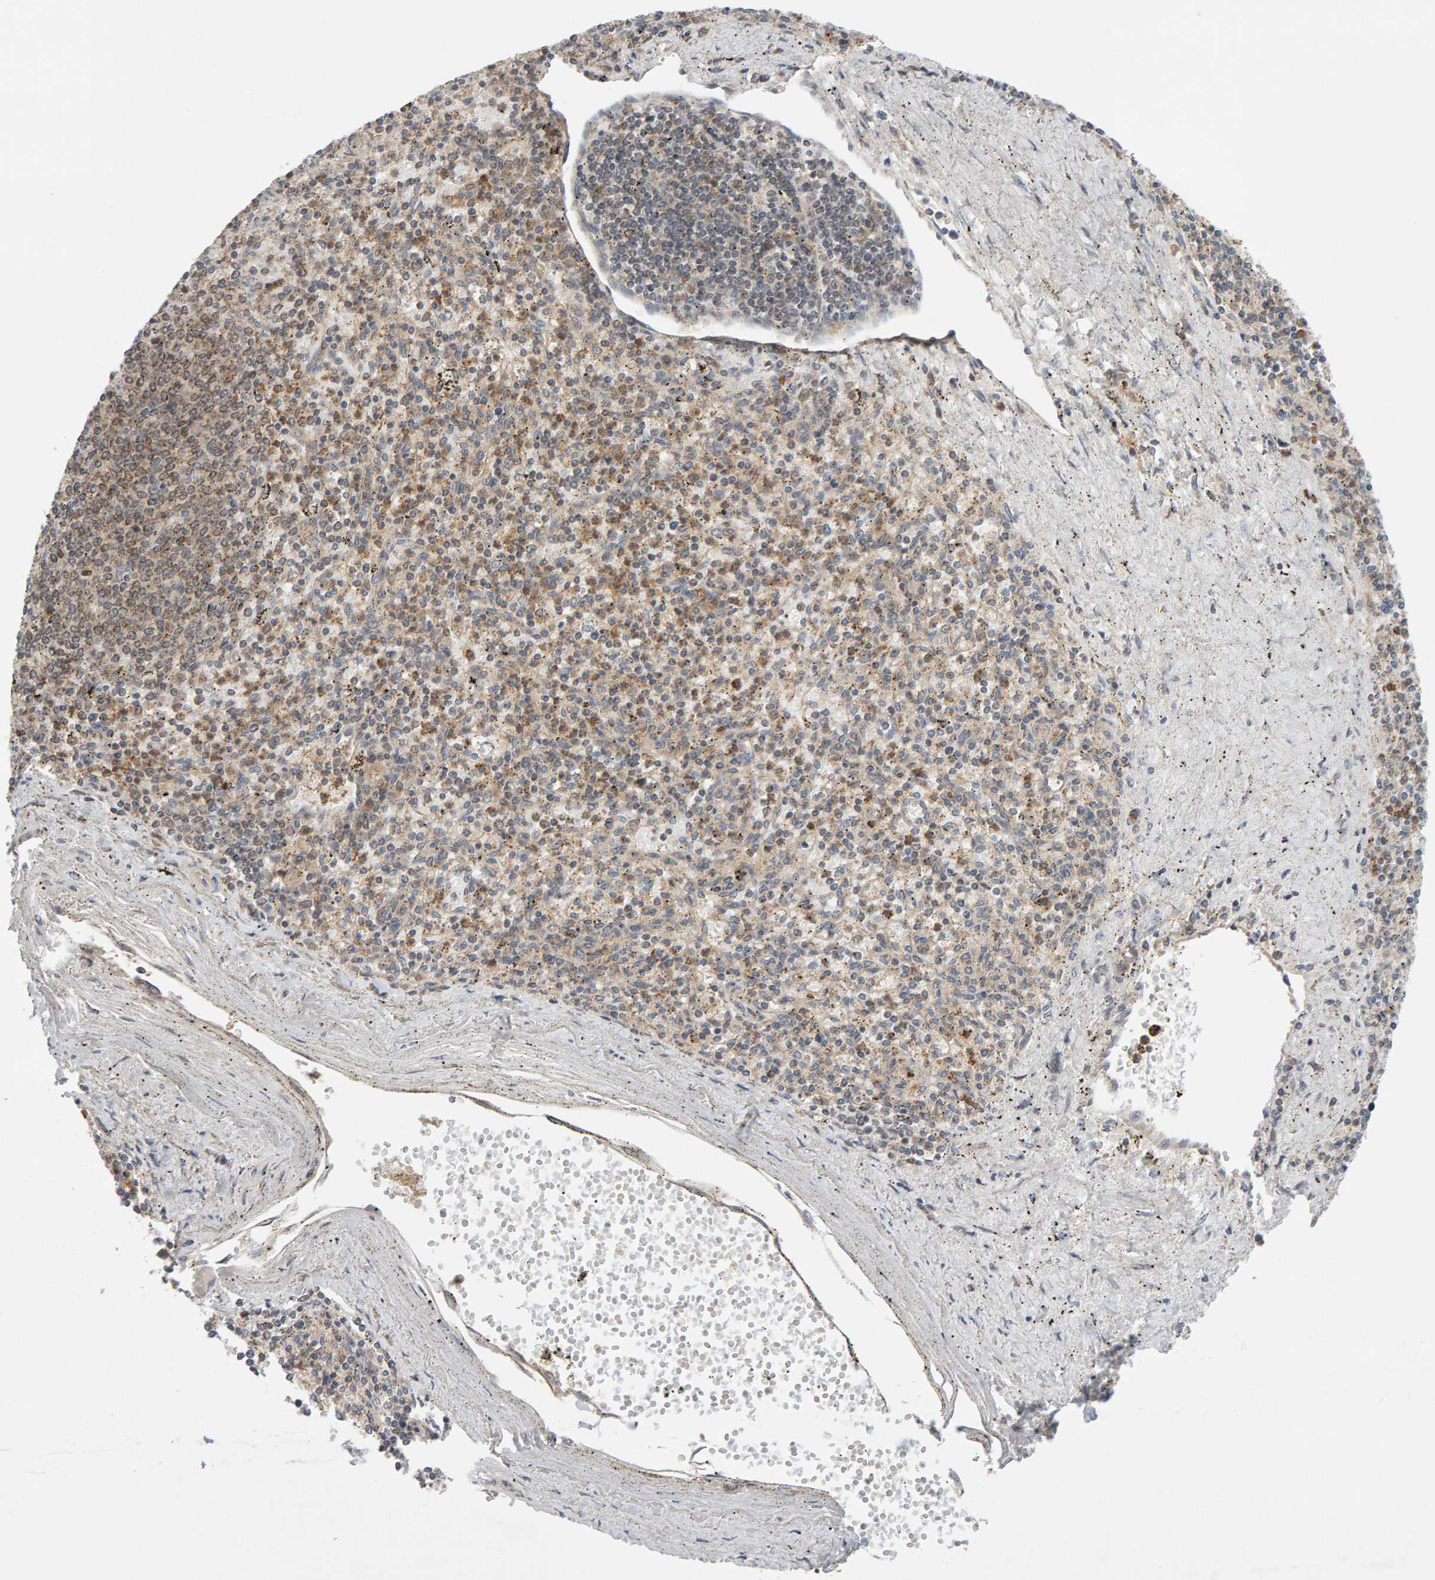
{"staining": {"intensity": "weak", "quantity": ">75%", "location": "cytoplasmic/membranous"}, "tissue": "spleen", "cell_type": "Cells in red pulp", "image_type": "normal", "snomed": [{"axis": "morphology", "description": "Normal tissue, NOS"}, {"axis": "topography", "description": "Spleen"}], "caption": "IHC (DAB (3,3'-diaminobenzidine)) staining of normal human spleen displays weak cytoplasmic/membranous protein expression in approximately >75% of cells in red pulp.", "gene": "DNAJC7", "patient": {"sex": "male", "age": 72}}